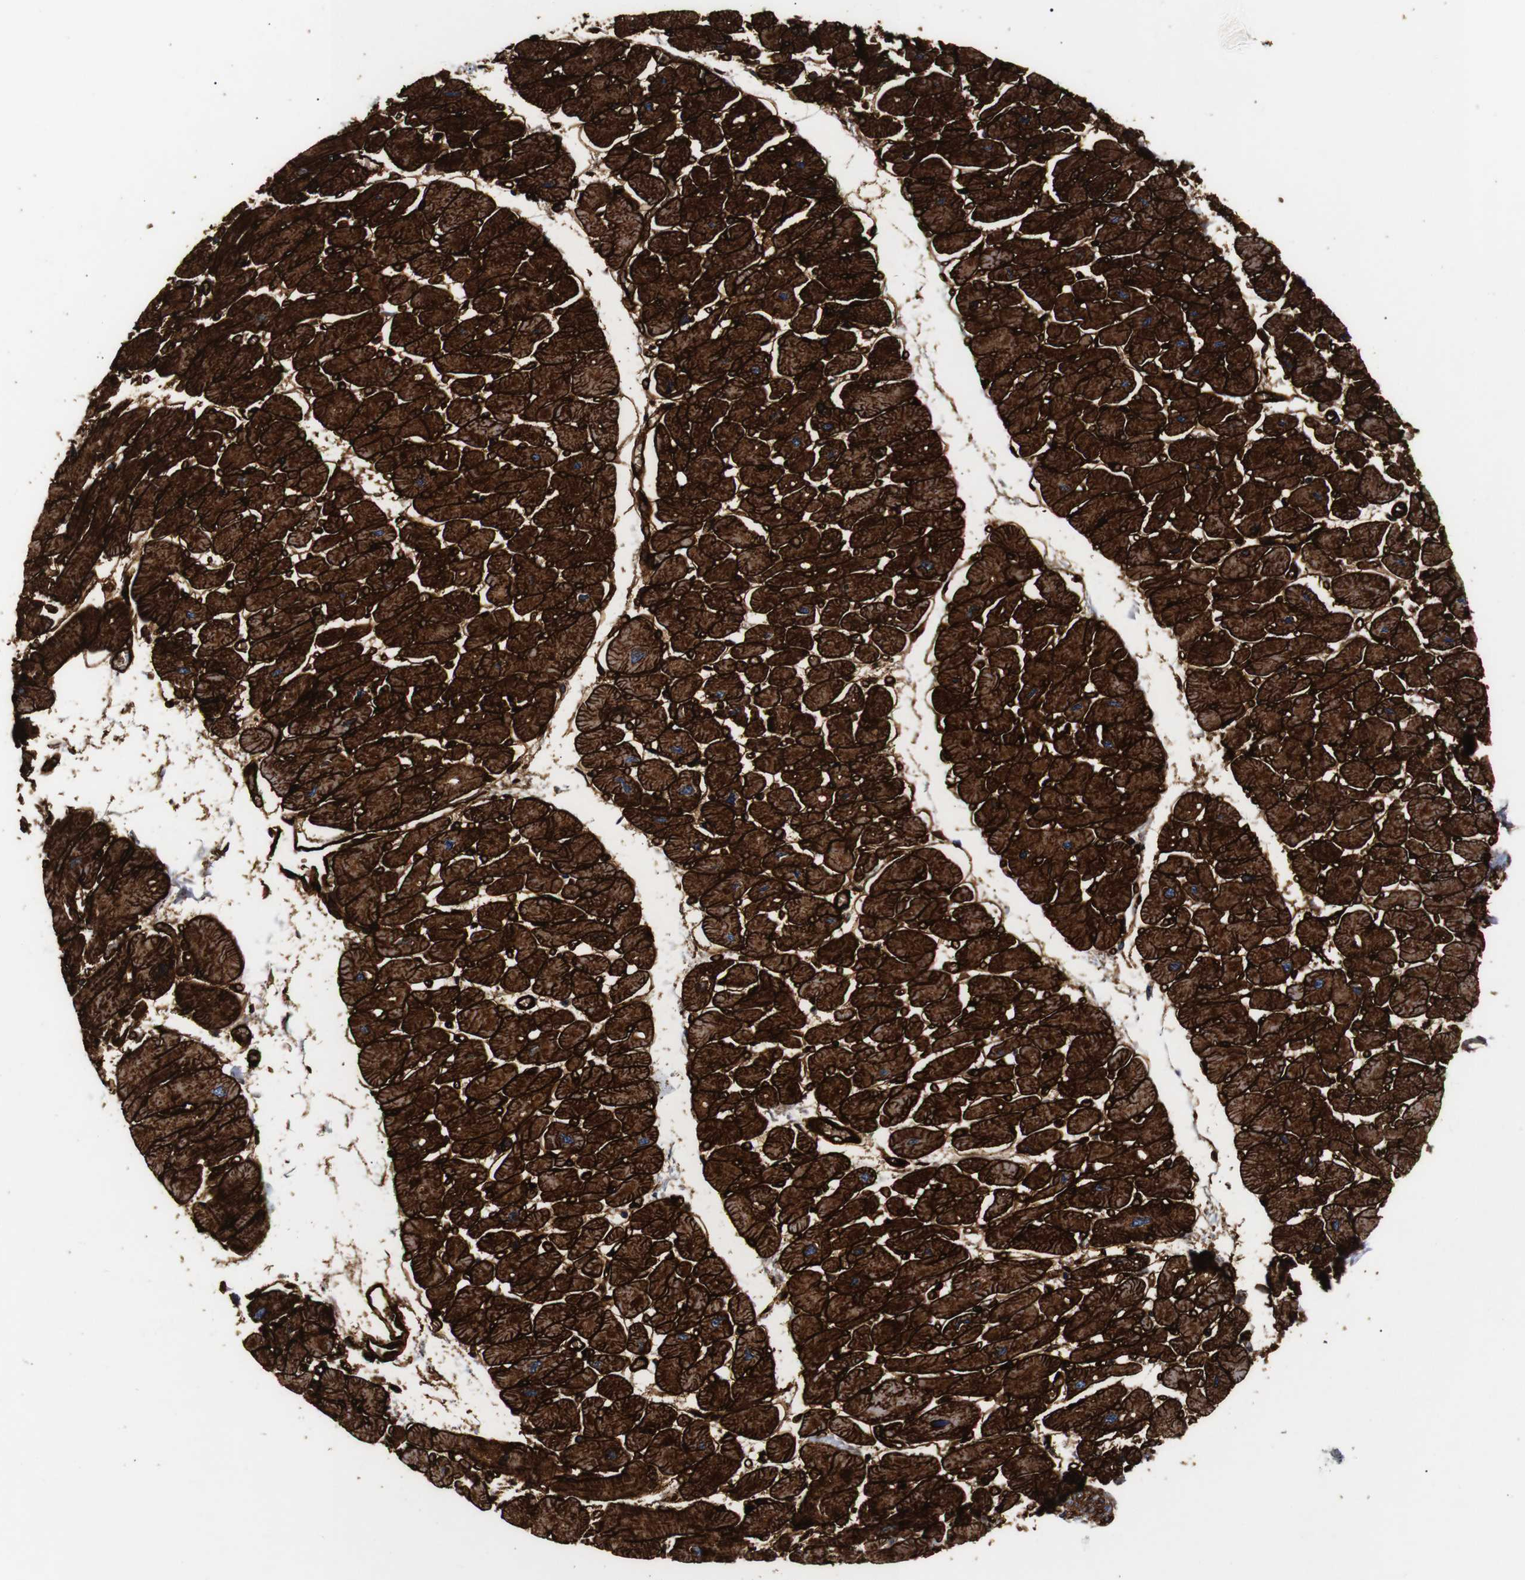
{"staining": {"intensity": "strong", "quantity": ">75%", "location": "cytoplasmic/membranous"}, "tissue": "heart muscle", "cell_type": "Cardiomyocytes", "image_type": "normal", "snomed": [{"axis": "morphology", "description": "Normal tissue, NOS"}, {"axis": "topography", "description": "Heart"}], "caption": "IHC staining of unremarkable heart muscle, which demonstrates high levels of strong cytoplasmic/membranous expression in approximately >75% of cardiomyocytes indicating strong cytoplasmic/membranous protein expression. The staining was performed using DAB (brown) for protein detection and nuclei were counterstained in hematoxylin (blue).", "gene": "CAV2", "patient": {"sex": "female", "age": 54}}